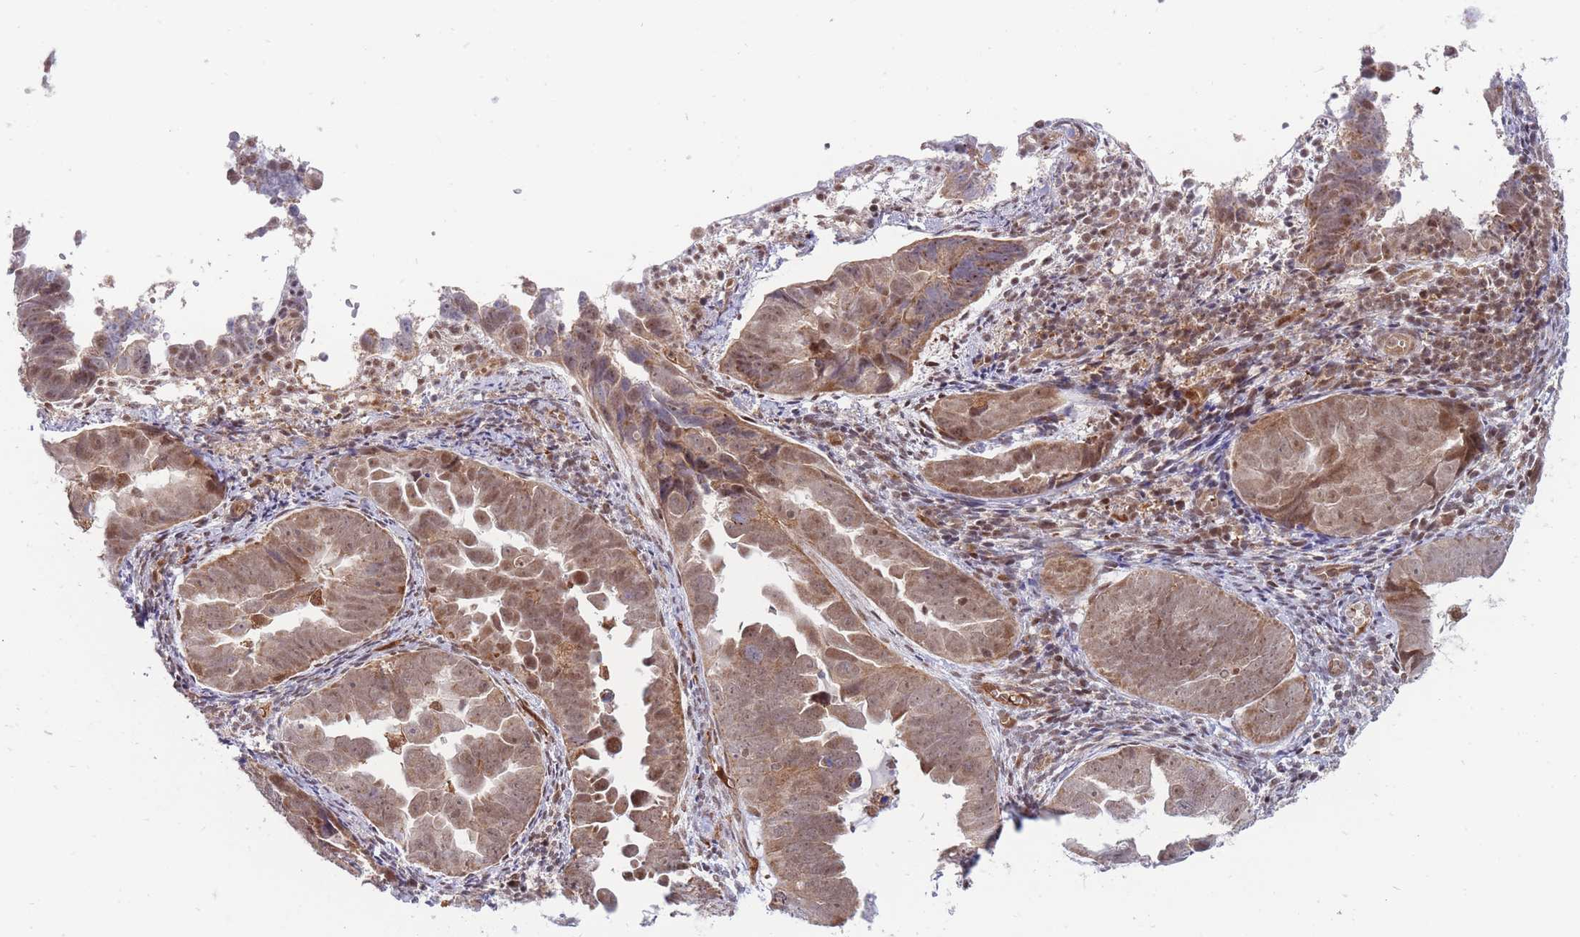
{"staining": {"intensity": "moderate", "quantity": ">75%", "location": "cytoplasmic/membranous,nuclear"}, "tissue": "endometrial cancer", "cell_type": "Tumor cells", "image_type": "cancer", "snomed": [{"axis": "morphology", "description": "Adenocarcinoma, NOS"}, {"axis": "topography", "description": "Endometrium"}], "caption": "Endometrial adenocarcinoma stained with DAB (3,3'-diaminobenzidine) immunohistochemistry shows medium levels of moderate cytoplasmic/membranous and nuclear staining in about >75% of tumor cells.", "gene": "BOD1L1", "patient": {"sex": "female", "age": 75}}